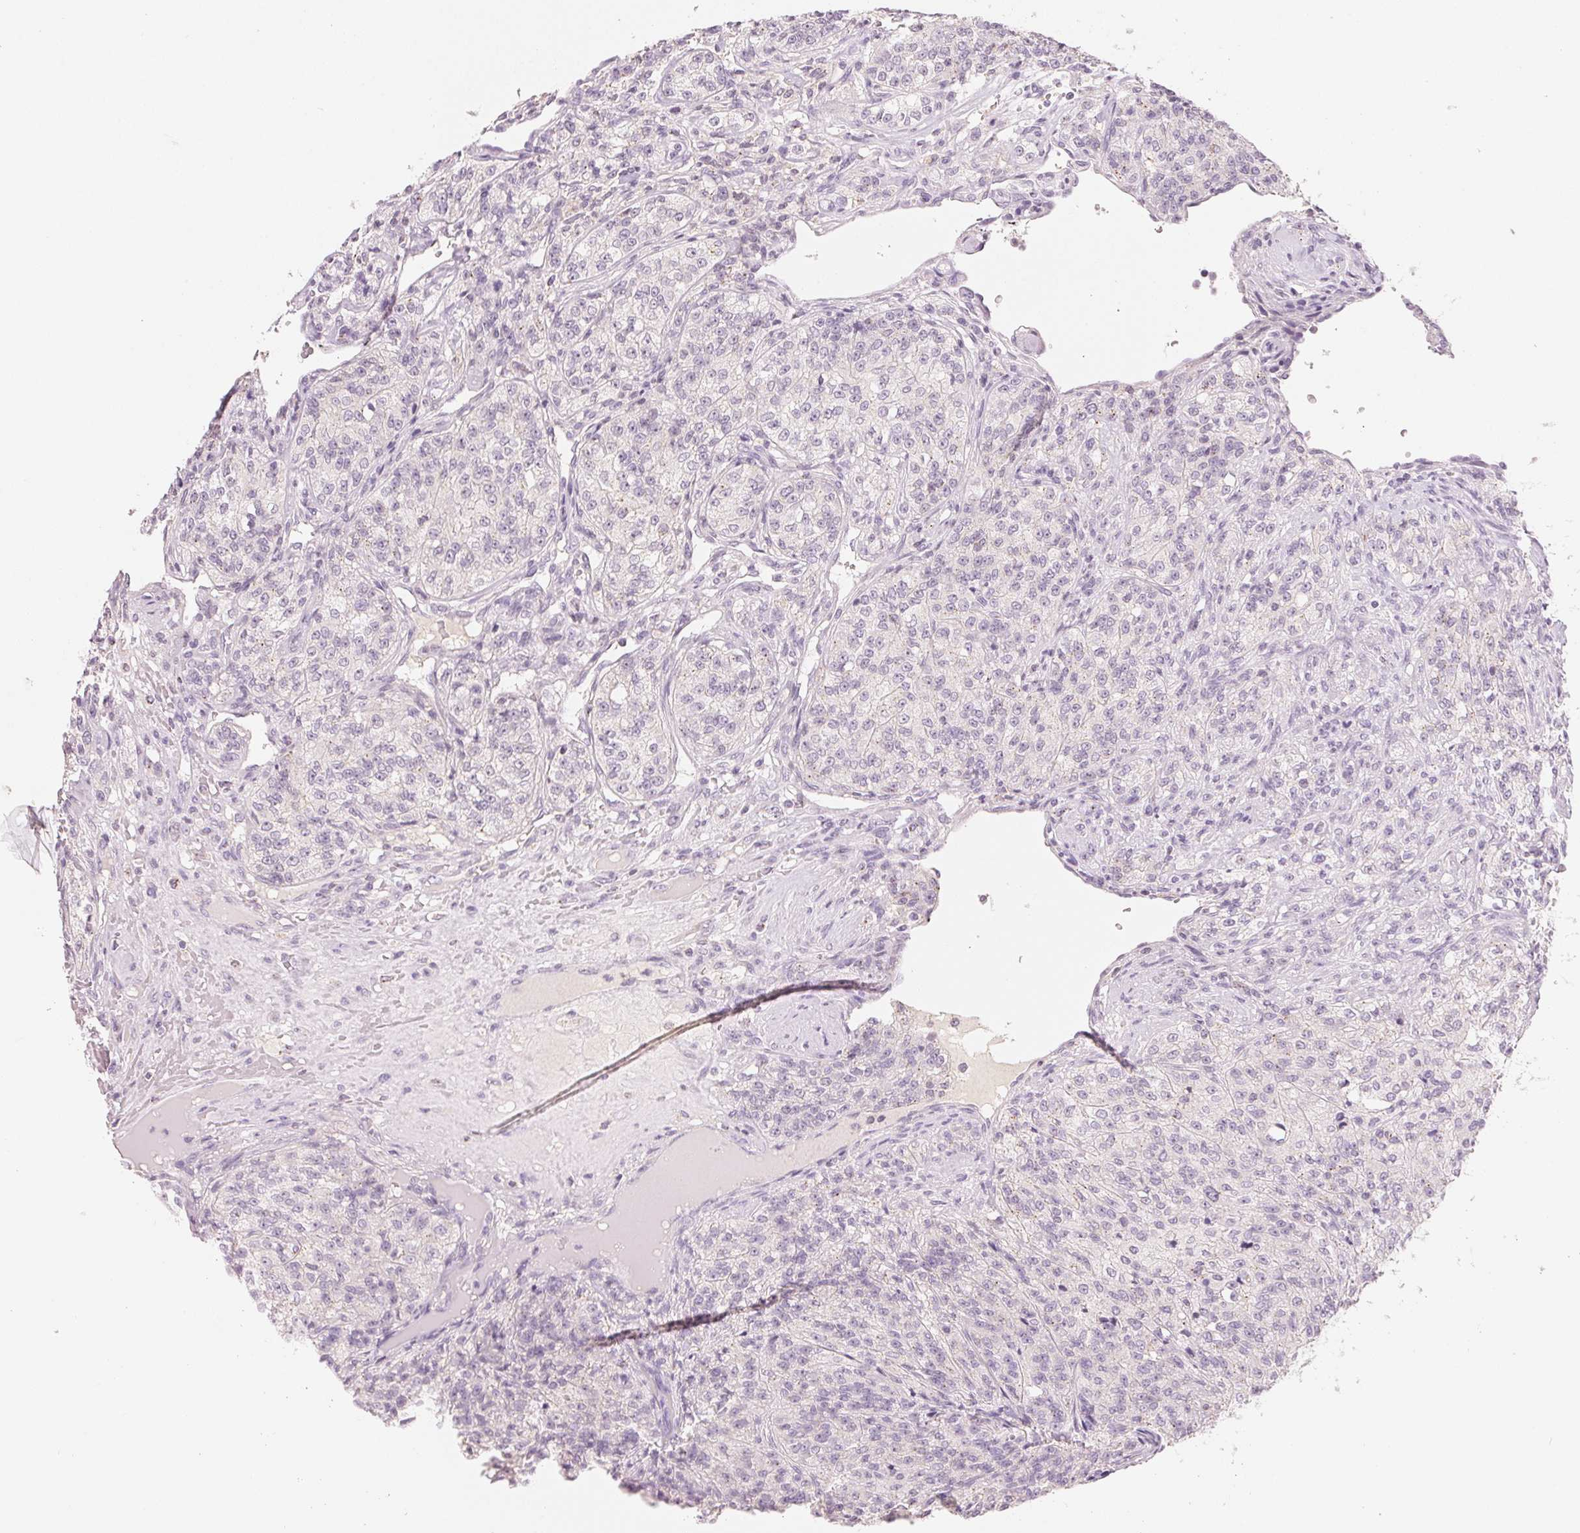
{"staining": {"intensity": "negative", "quantity": "none", "location": "none"}, "tissue": "renal cancer", "cell_type": "Tumor cells", "image_type": "cancer", "snomed": [{"axis": "morphology", "description": "Adenocarcinoma, NOS"}, {"axis": "topography", "description": "Kidney"}], "caption": "This is an immunohistochemistry (IHC) micrograph of human renal adenocarcinoma. There is no positivity in tumor cells.", "gene": "HOXB13", "patient": {"sex": "female", "age": 63}}